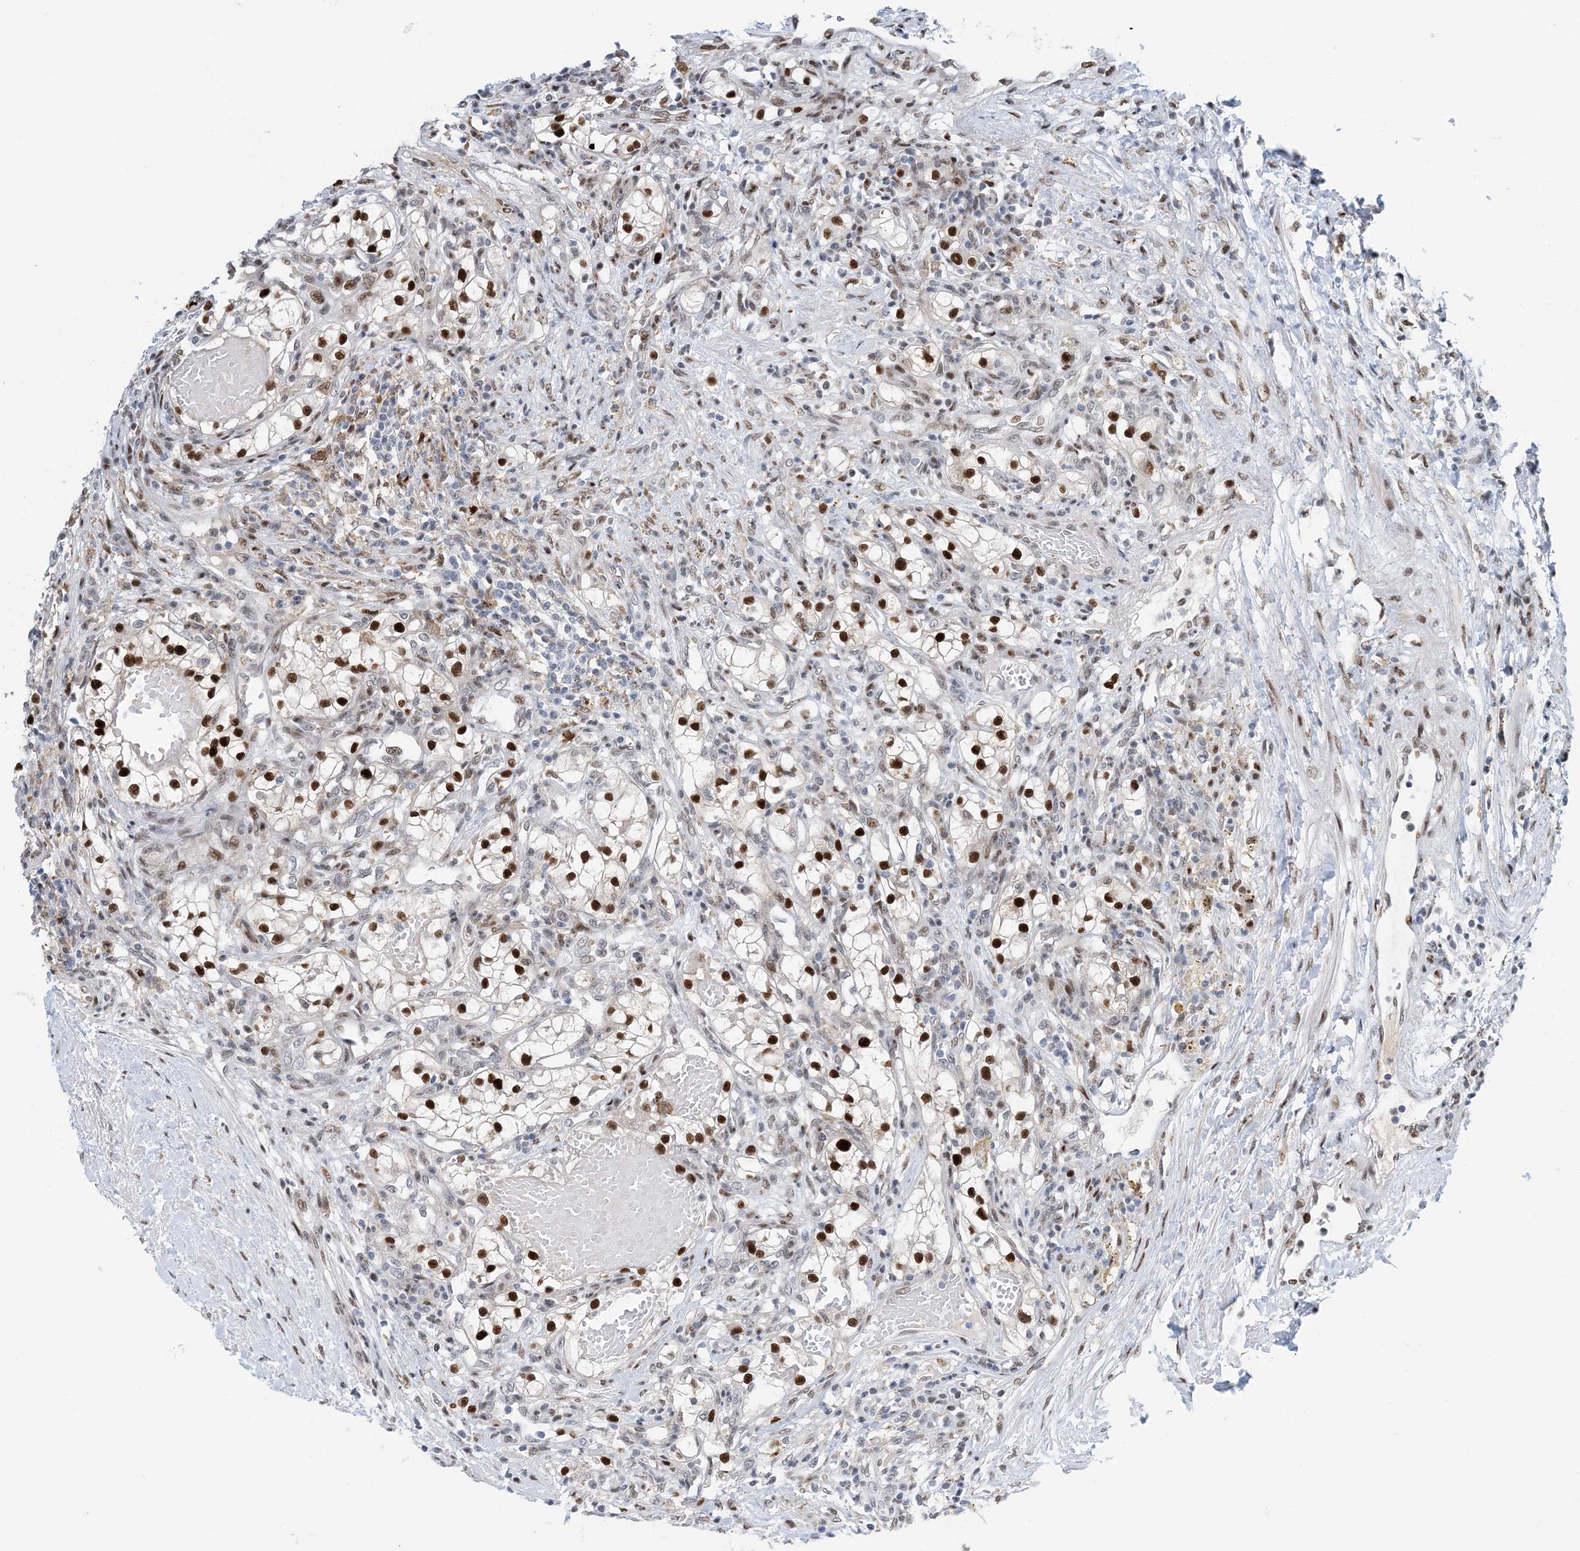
{"staining": {"intensity": "strong", "quantity": ">75%", "location": "nuclear"}, "tissue": "renal cancer", "cell_type": "Tumor cells", "image_type": "cancer", "snomed": [{"axis": "morphology", "description": "Normal tissue, NOS"}, {"axis": "morphology", "description": "Adenocarcinoma, NOS"}, {"axis": "topography", "description": "Kidney"}], "caption": "Strong nuclear staining for a protein is appreciated in approximately >75% of tumor cells of renal adenocarcinoma using IHC.", "gene": "HEMK1", "patient": {"sex": "male", "age": 68}}